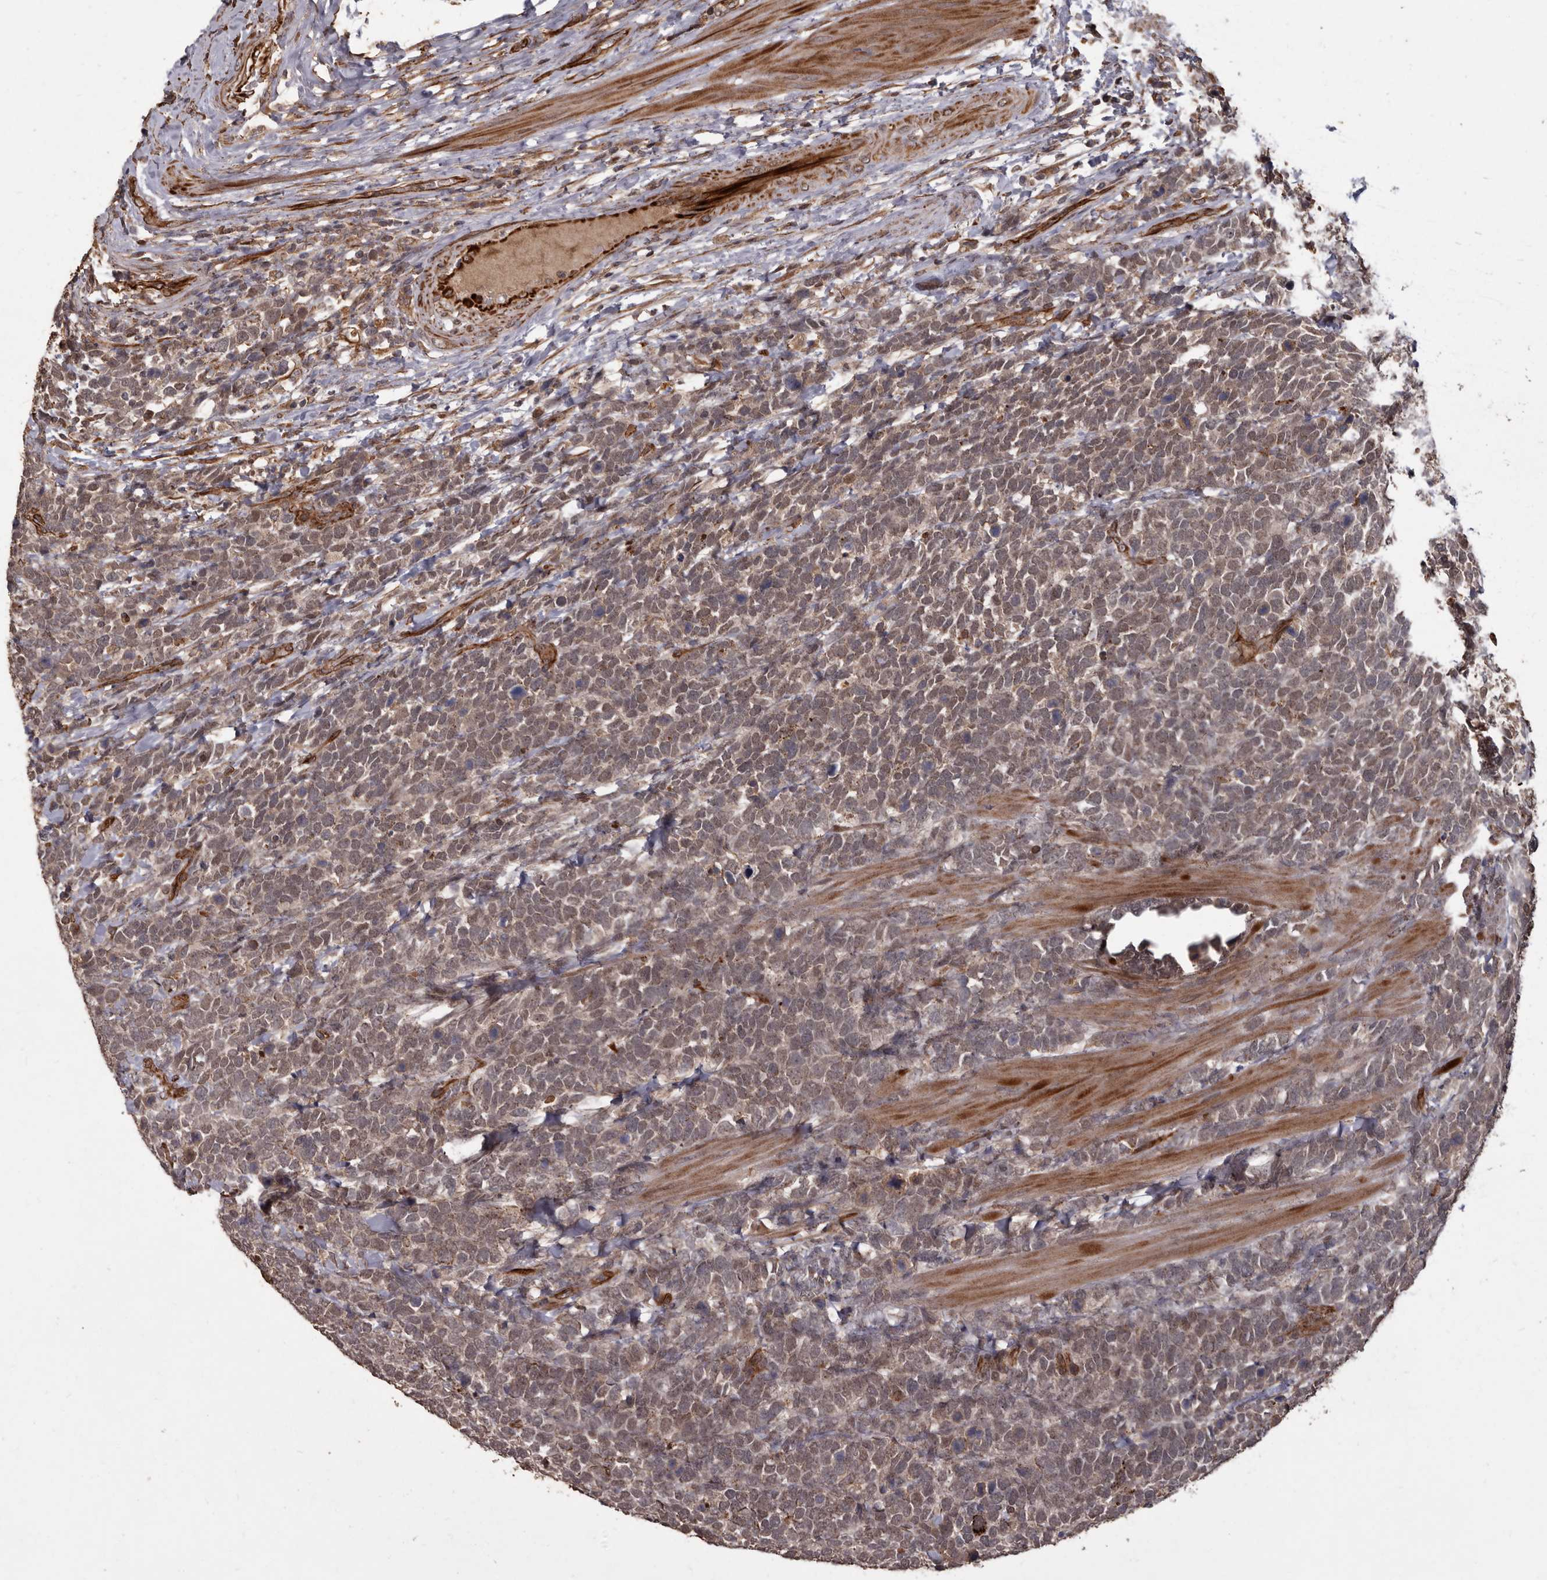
{"staining": {"intensity": "weak", "quantity": ">75%", "location": "cytoplasmic/membranous"}, "tissue": "urothelial cancer", "cell_type": "Tumor cells", "image_type": "cancer", "snomed": [{"axis": "morphology", "description": "Urothelial carcinoma, High grade"}, {"axis": "topography", "description": "Urinary bladder"}], "caption": "Protein staining of urothelial cancer tissue shows weak cytoplasmic/membranous expression in approximately >75% of tumor cells.", "gene": "BRAT1", "patient": {"sex": "female", "age": 82}}